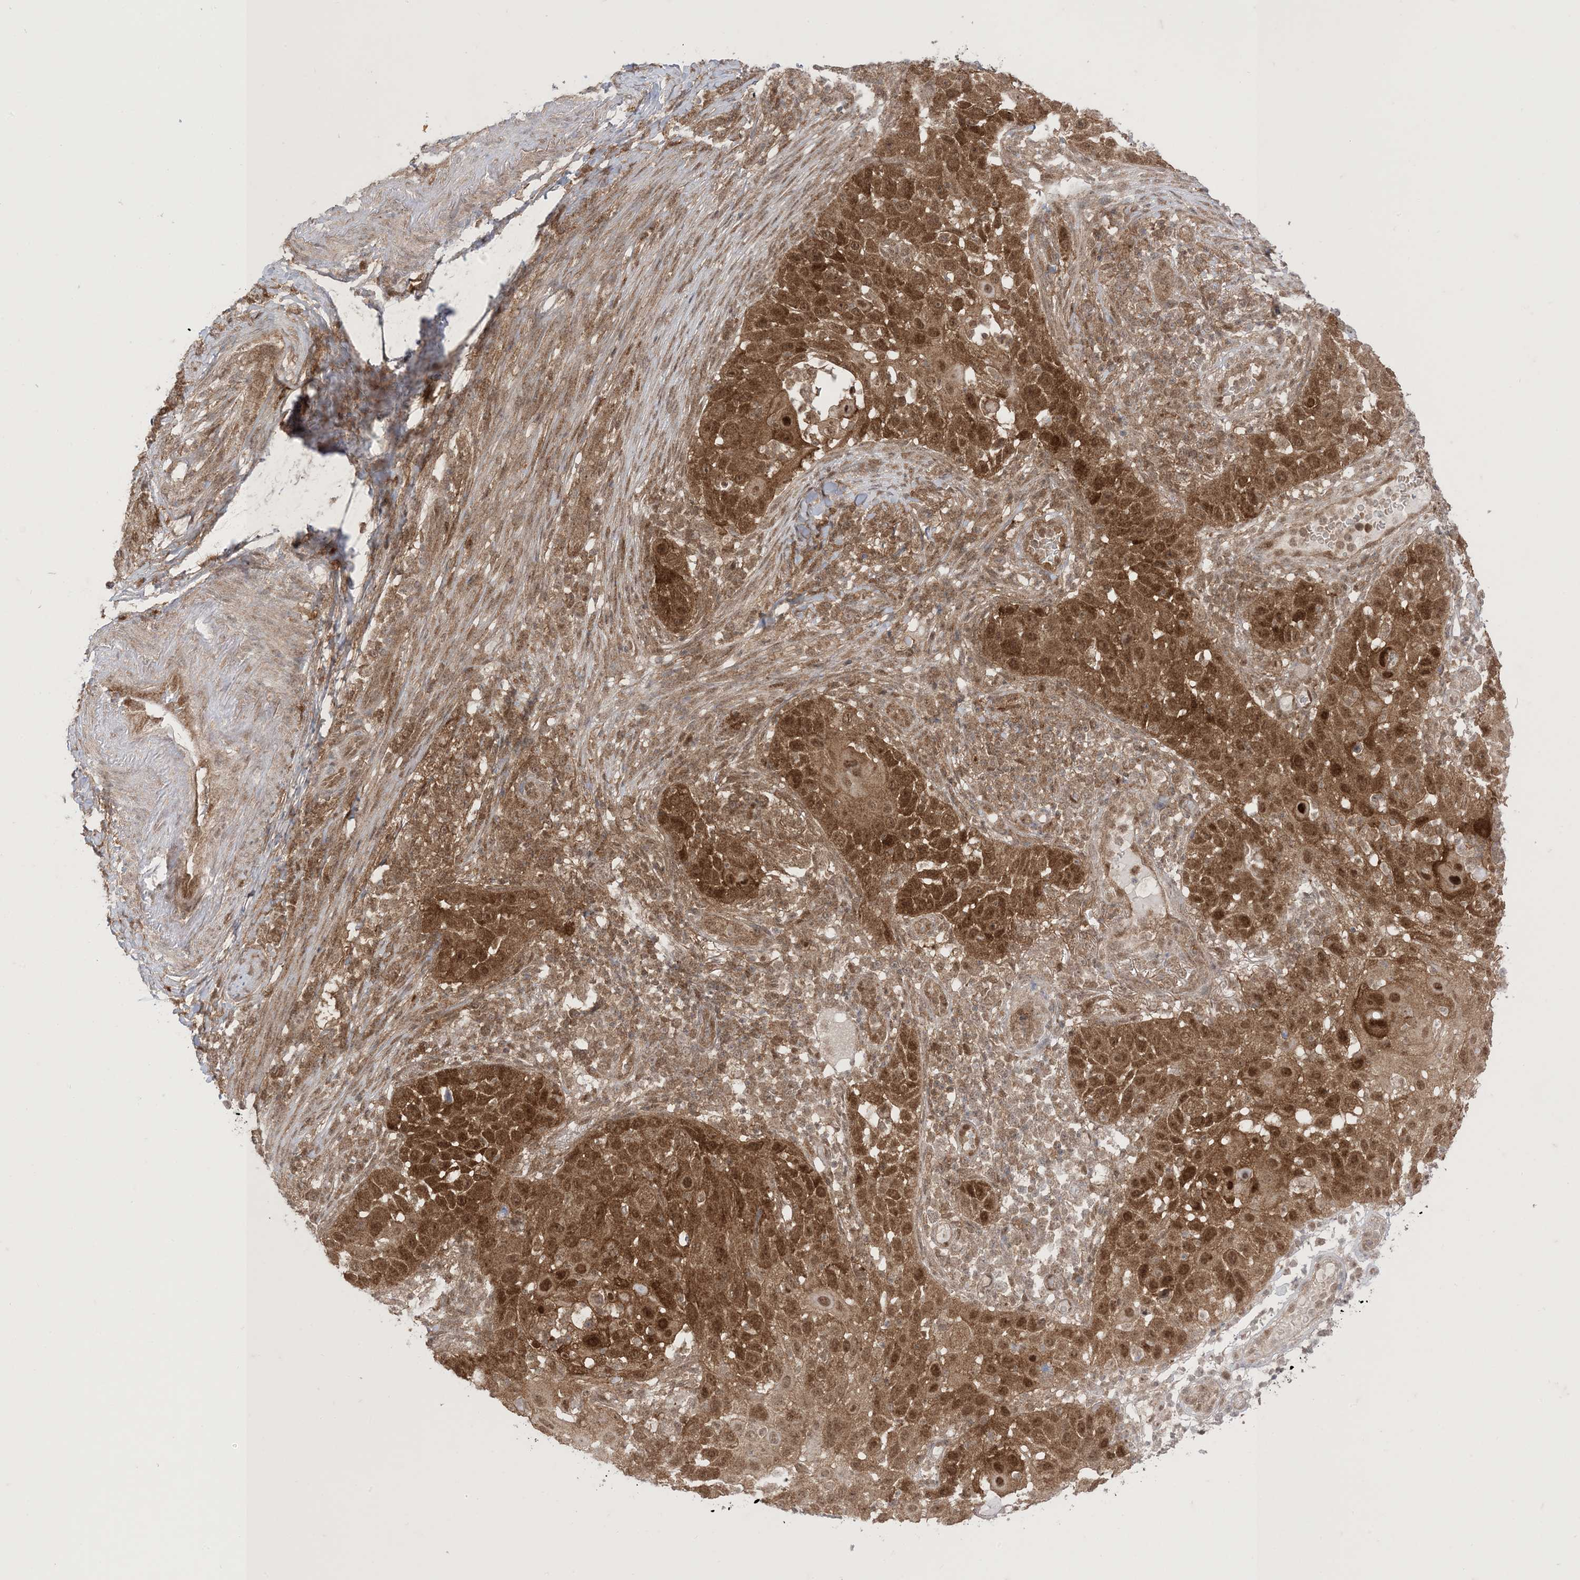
{"staining": {"intensity": "moderate", "quantity": ">75%", "location": "cytoplasmic/membranous,nuclear"}, "tissue": "skin cancer", "cell_type": "Tumor cells", "image_type": "cancer", "snomed": [{"axis": "morphology", "description": "Squamous cell carcinoma, NOS"}, {"axis": "topography", "description": "Skin"}], "caption": "High-magnification brightfield microscopy of squamous cell carcinoma (skin) stained with DAB (3,3'-diaminobenzidine) (brown) and counterstained with hematoxylin (blue). tumor cells exhibit moderate cytoplasmic/membranous and nuclear staining is identified in approximately>75% of cells.", "gene": "PTPA", "patient": {"sex": "female", "age": 44}}